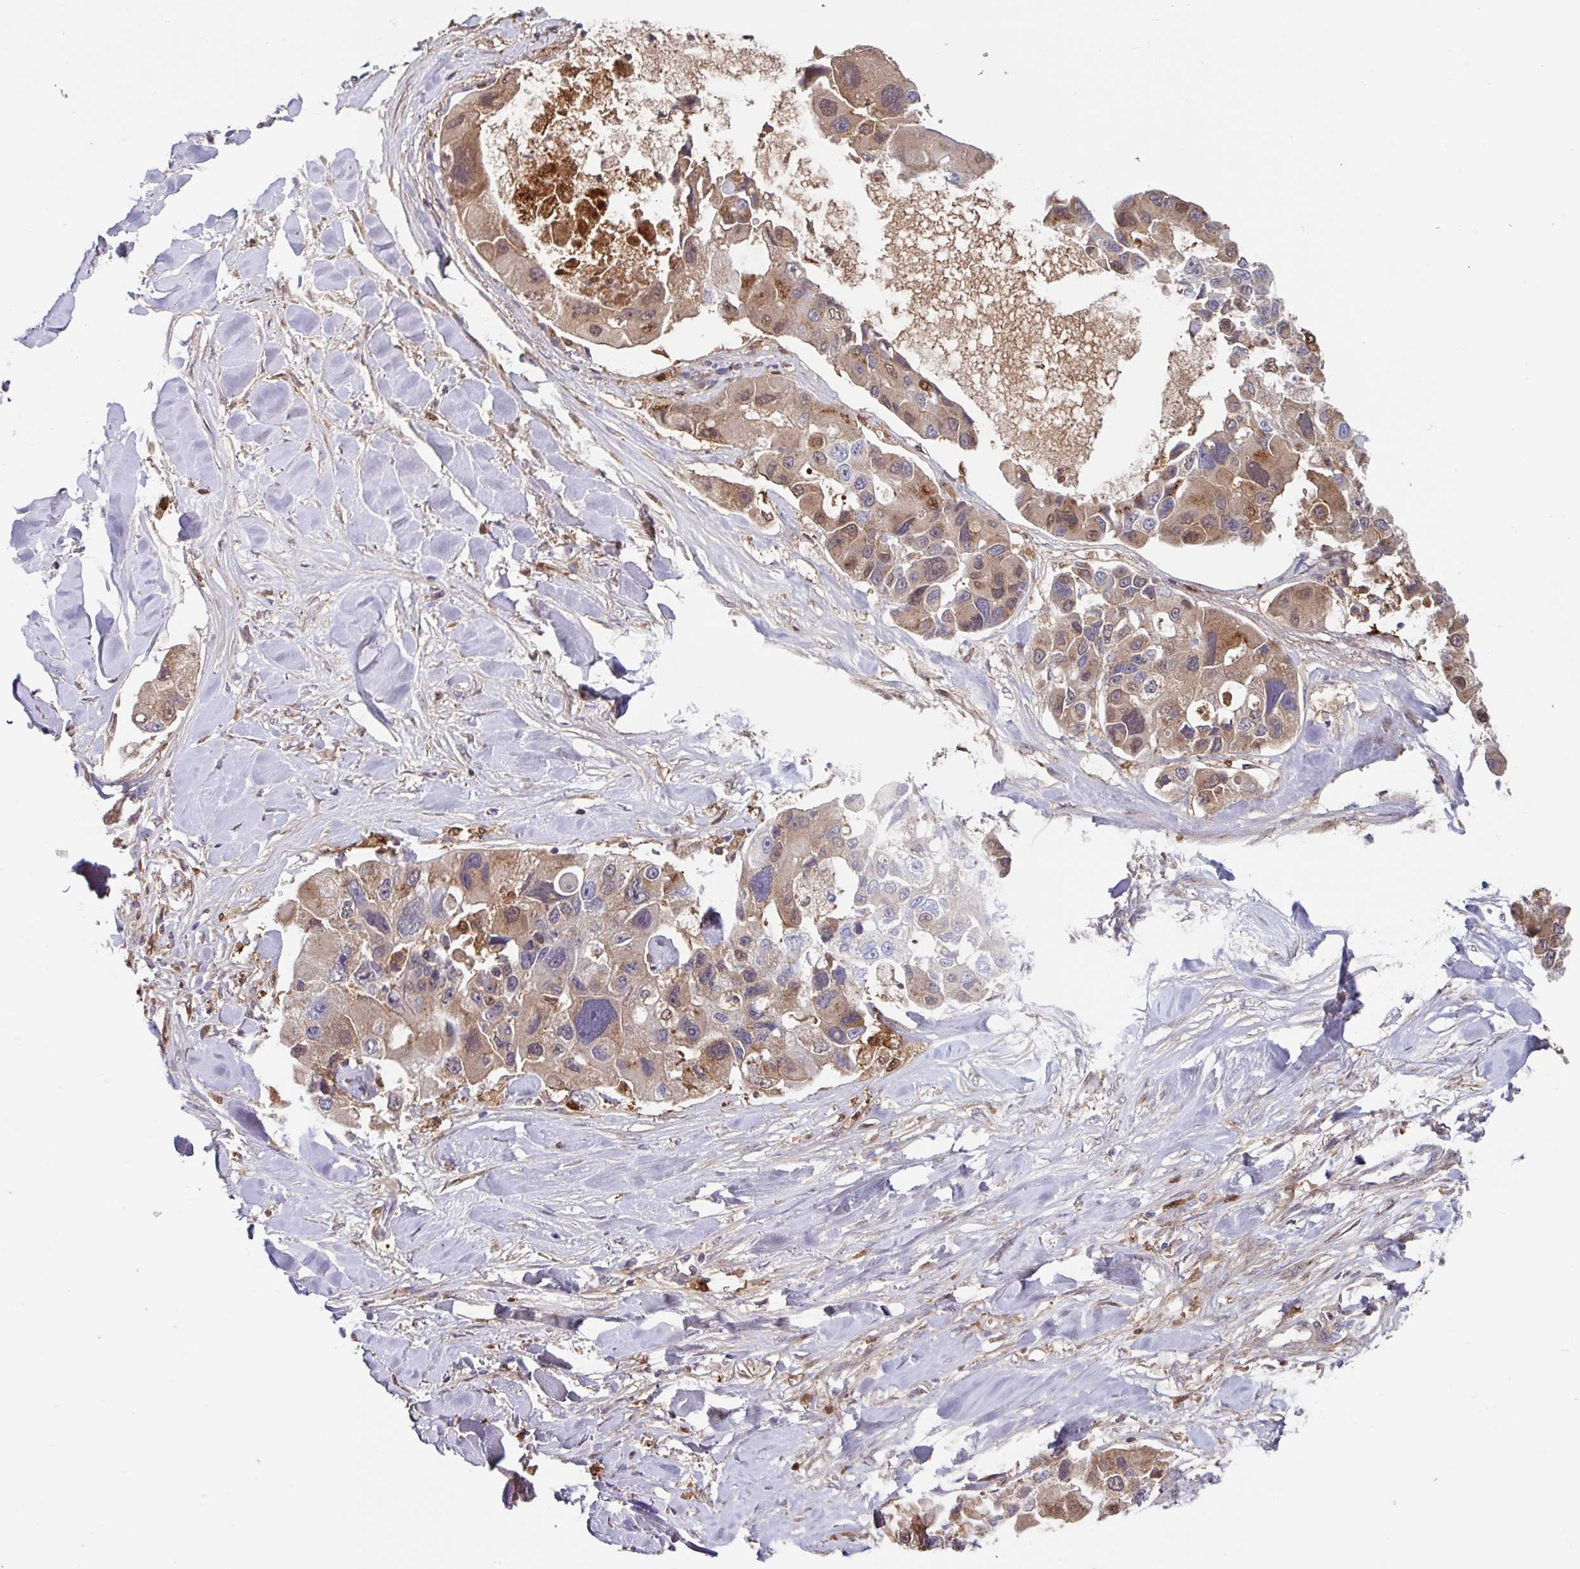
{"staining": {"intensity": "weak", "quantity": "25%-75%", "location": "cytoplasmic/membranous,nuclear"}, "tissue": "lung cancer", "cell_type": "Tumor cells", "image_type": "cancer", "snomed": [{"axis": "morphology", "description": "Adenocarcinoma, NOS"}, {"axis": "topography", "description": "Lung"}], "caption": "IHC image of neoplastic tissue: lung cancer (adenocarcinoma) stained using immunohistochemistry (IHC) displays low levels of weak protein expression localized specifically in the cytoplasmic/membranous and nuclear of tumor cells, appearing as a cytoplasmic/membranous and nuclear brown color.", "gene": "BLVRA", "patient": {"sex": "female", "age": 54}}